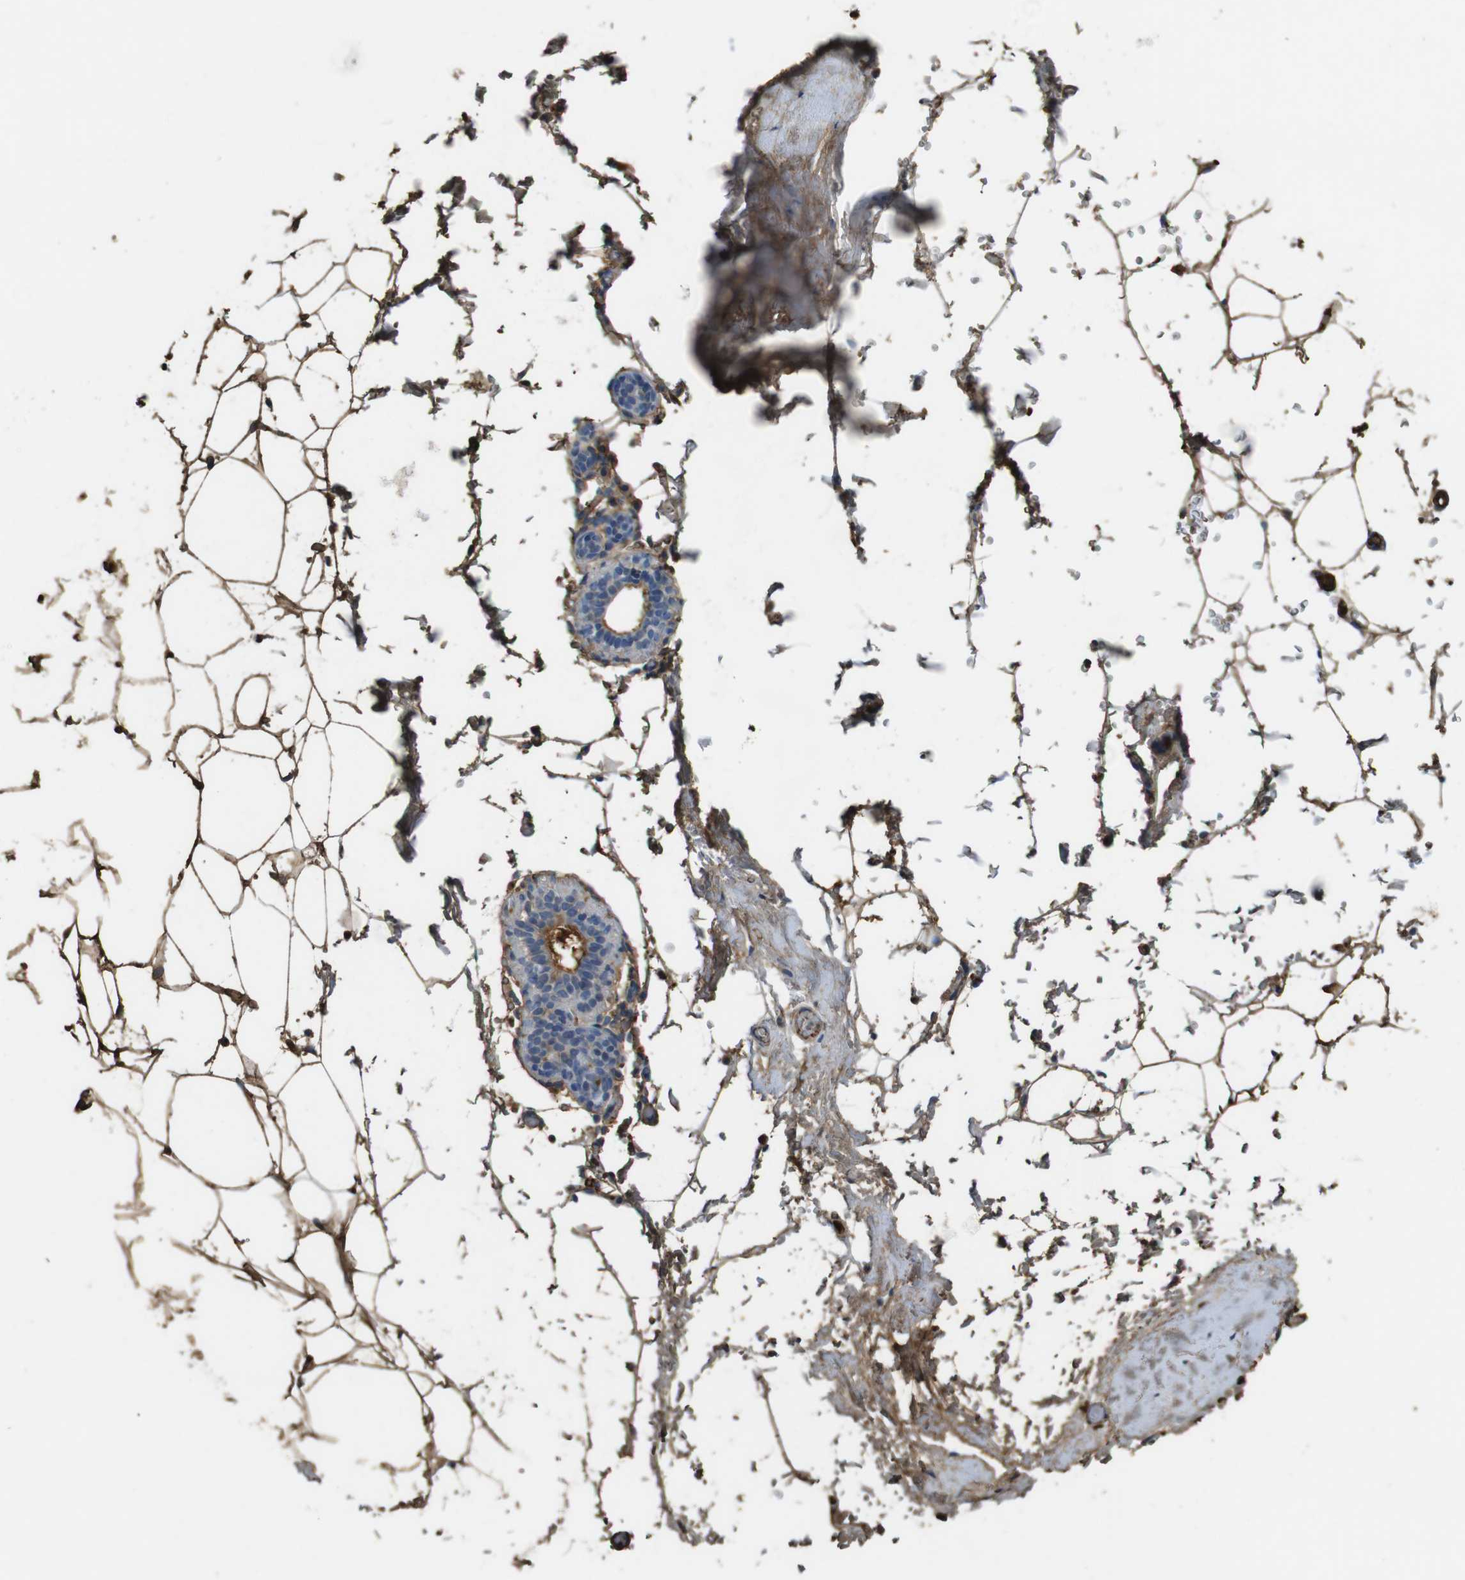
{"staining": {"intensity": "moderate", "quantity": ">75%", "location": "cytoplasmic/membranous"}, "tissue": "adipose tissue", "cell_type": "Adipocytes", "image_type": "normal", "snomed": [{"axis": "morphology", "description": "Normal tissue, NOS"}, {"axis": "topography", "description": "Breast"}, {"axis": "topography", "description": "Soft tissue"}], "caption": "About >75% of adipocytes in unremarkable adipose tissue display moderate cytoplasmic/membranous protein staining as visualized by brown immunohistochemical staining.", "gene": "LTBP4", "patient": {"sex": "female", "age": 75}}